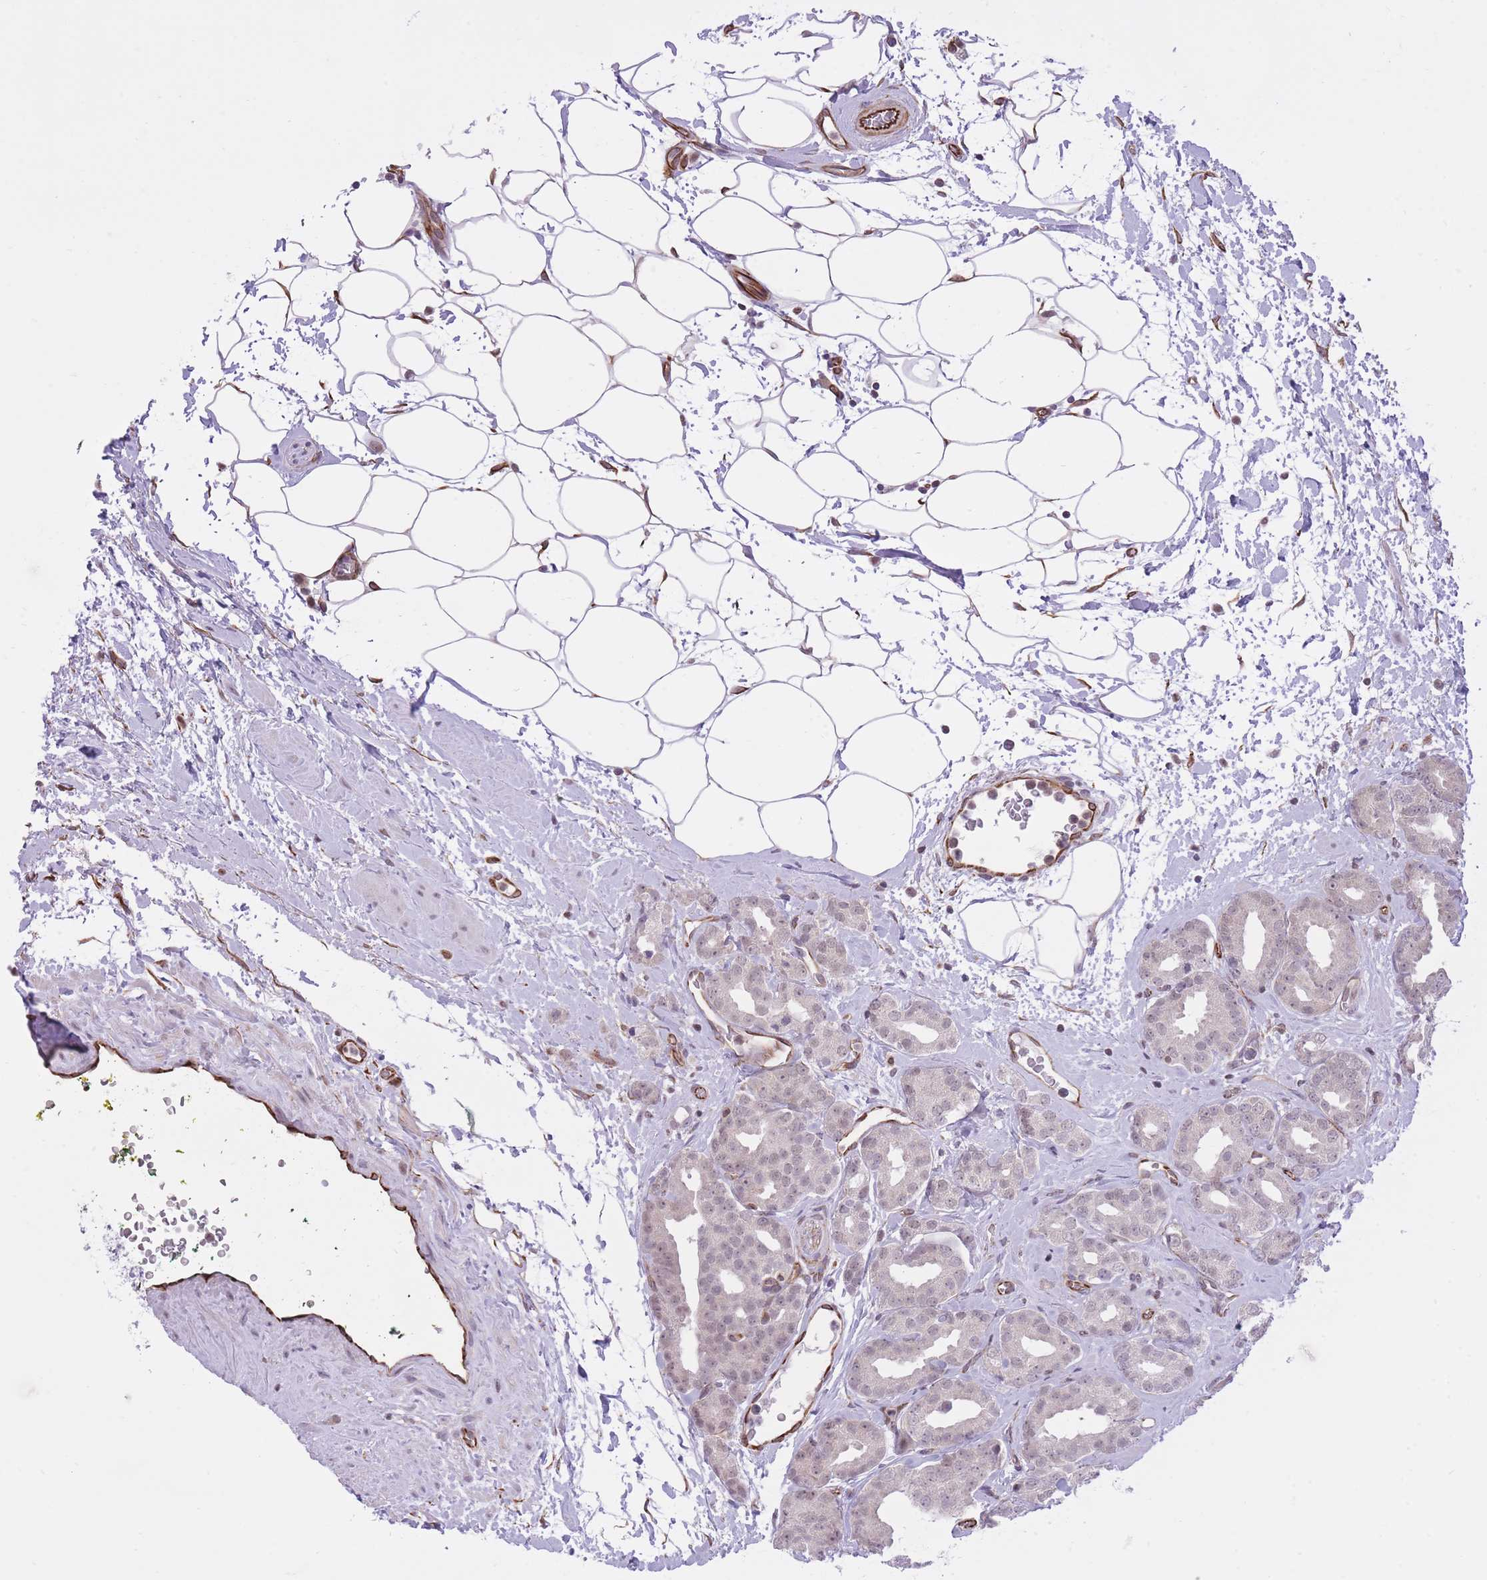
{"staining": {"intensity": "negative", "quantity": "none", "location": "none"}, "tissue": "prostate cancer", "cell_type": "Tumor cells", "image_type": "cancer", "snomed": [{"axis": "morphology", "description": "Adenocarcinoma, High grade"}, {"axis": "topography", "description": "Prostate"}], "caption": "IHC photomicrograph of prostate cancer stained for a protein (brown), which reveals no expression in tumor cells.", "gene": "ELL", "patient": {"sex": "male", "age": 63}}